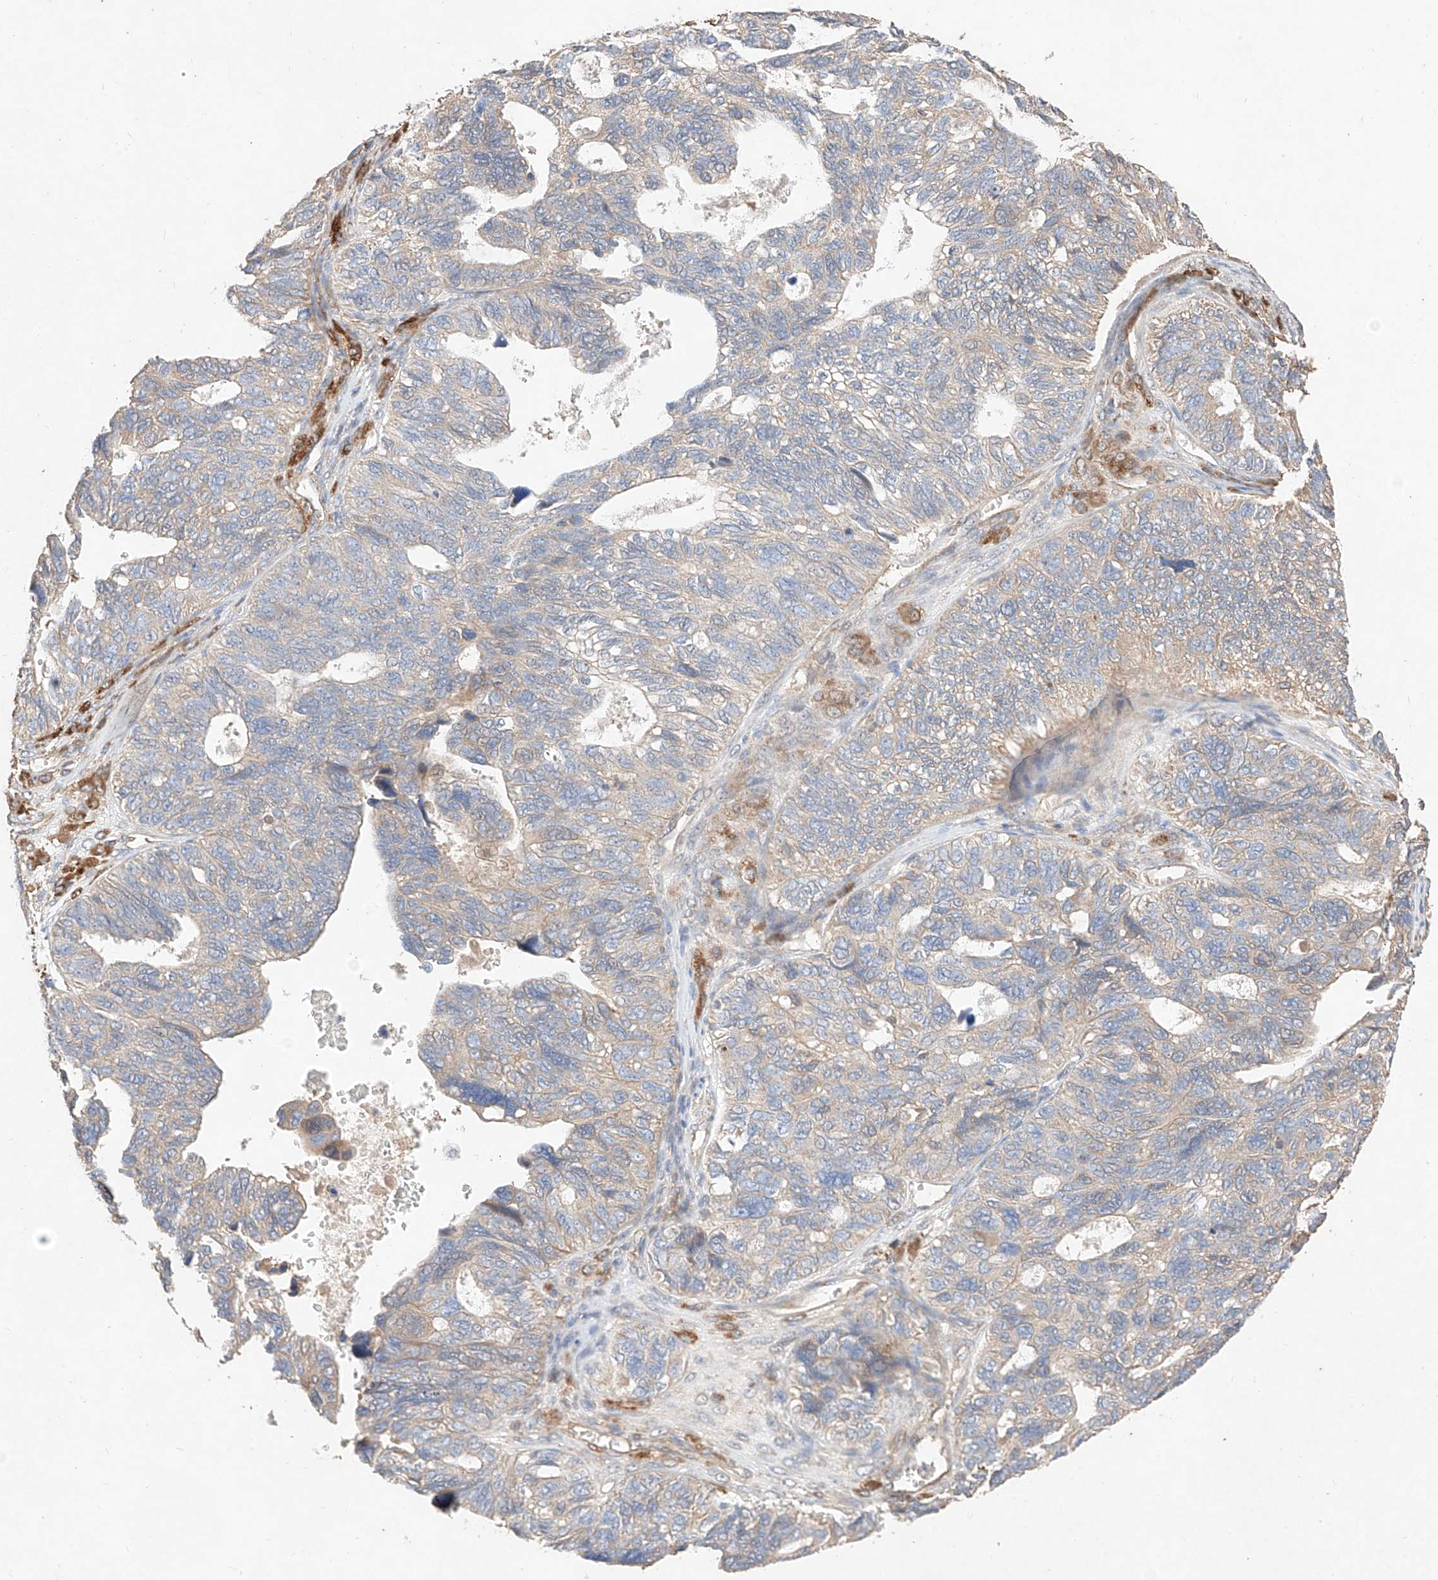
{"staining": {"intensity": "weak", "quantity": "<25%", "location": "cytoplasmic/membranous"}, "tissue": "ovarian cancer", "cell_type": "Tumor cells", "image_type": "cancer", "snomed": [{"axis": "morphology", "description": "Cystadenocarcinoma, serous, NOS"}, {"axis": "topography", "description": "Ovary"}], "caption": "Photomicrograph shows no significant protein expression in tumor cells of serous cystadenocarcinoma (ovarian). (Brightfield microscopy of DAB immunohistochemistry at high magnification).", "gene": "C6orf62", "patient": {"sex": "female", "age": 79}}